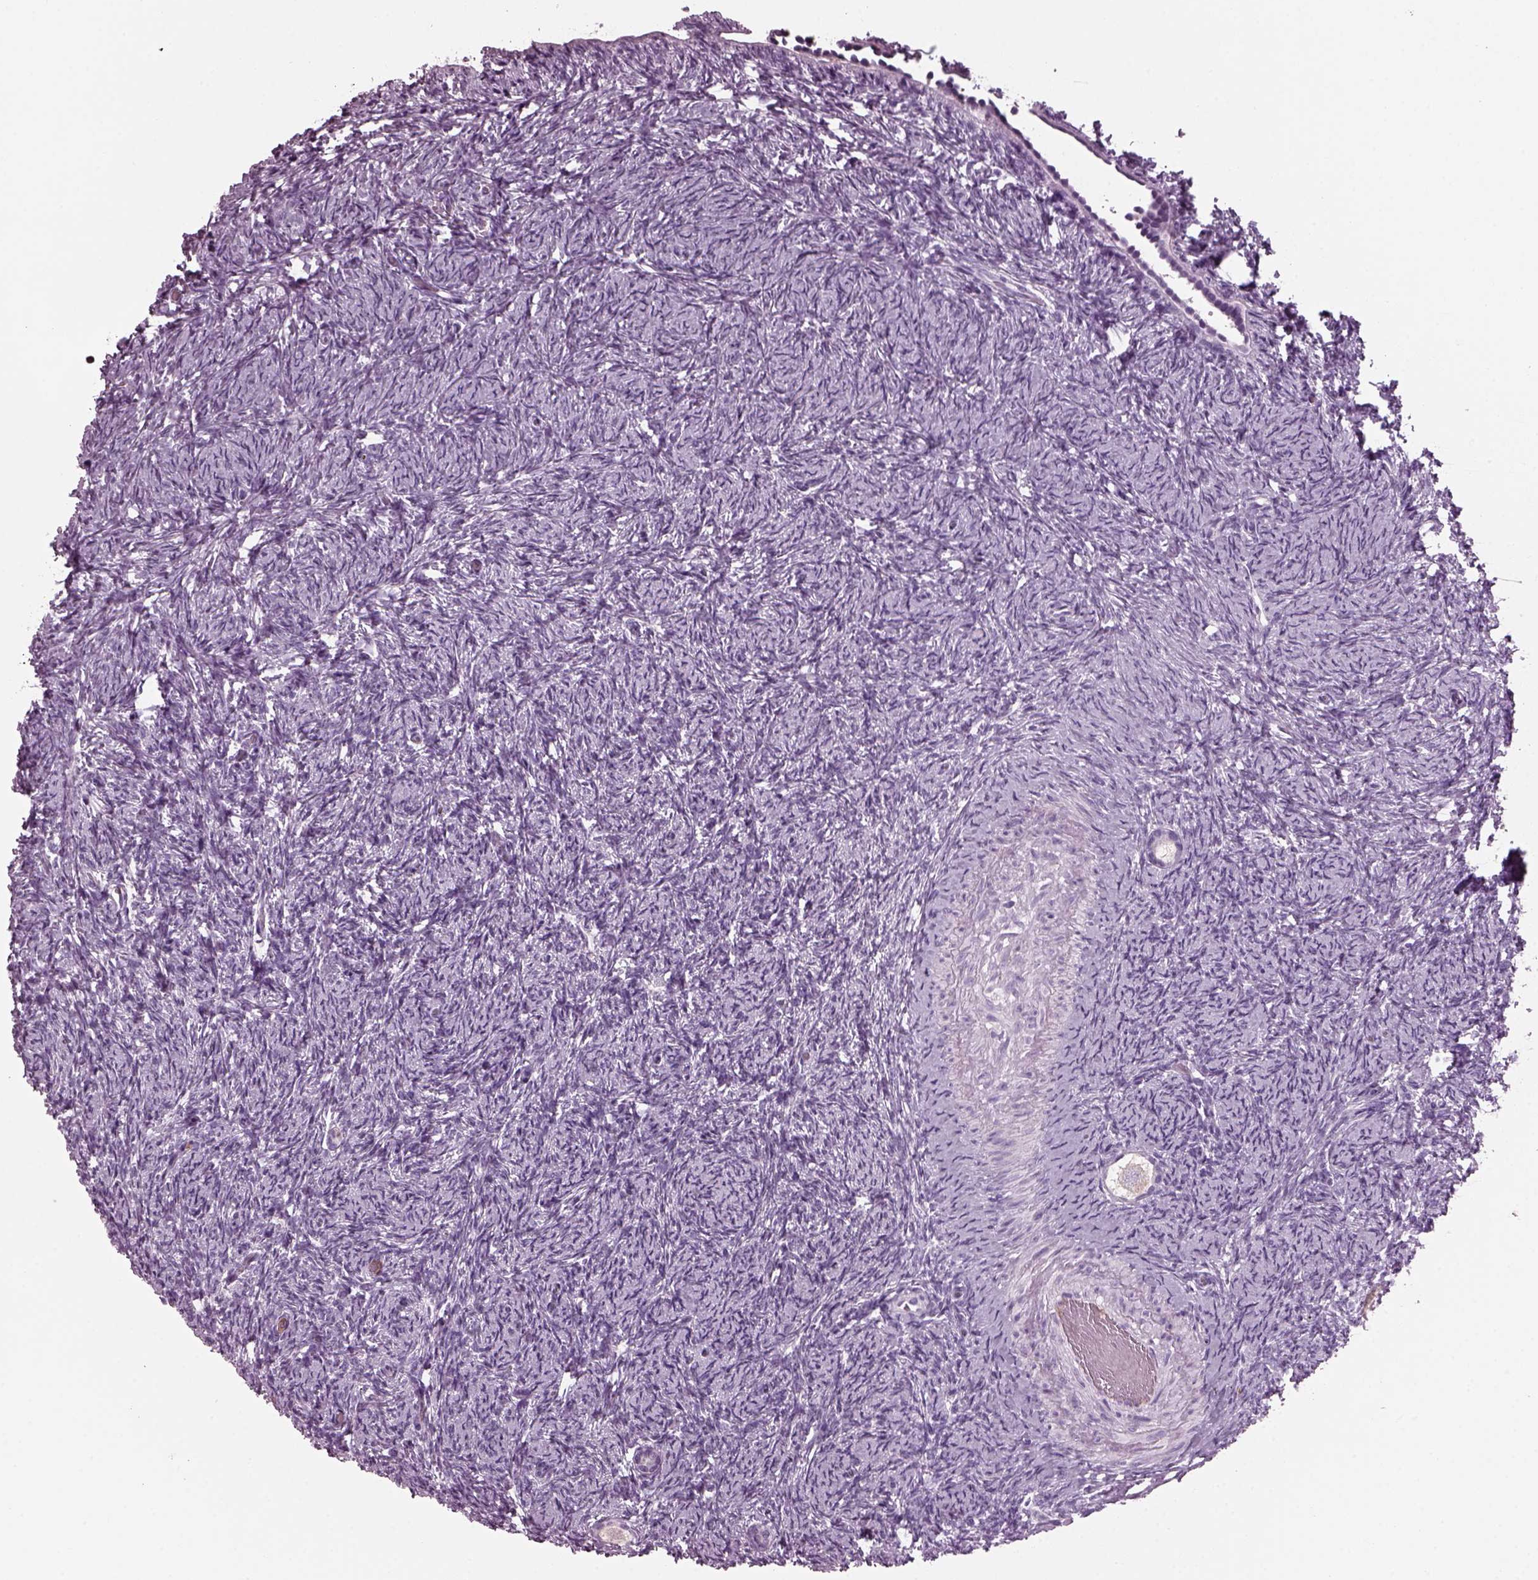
{"staining": {"intensity": "negative", "quantity": "none", "location": "none"}, "tissue": "ovary", "cell_type": "Follicle cells", "image_type": "normal", "snomed": [{"axis": "morphology", "description": "Normal tissue, NOS"}, {"axis": "topography", "description": "Ovary"}], "caption": "An image of human ovary is negative for staining in follicle cells.", "gene": "DPYSL5", "patient": {"sex": "female", "age": 39}}